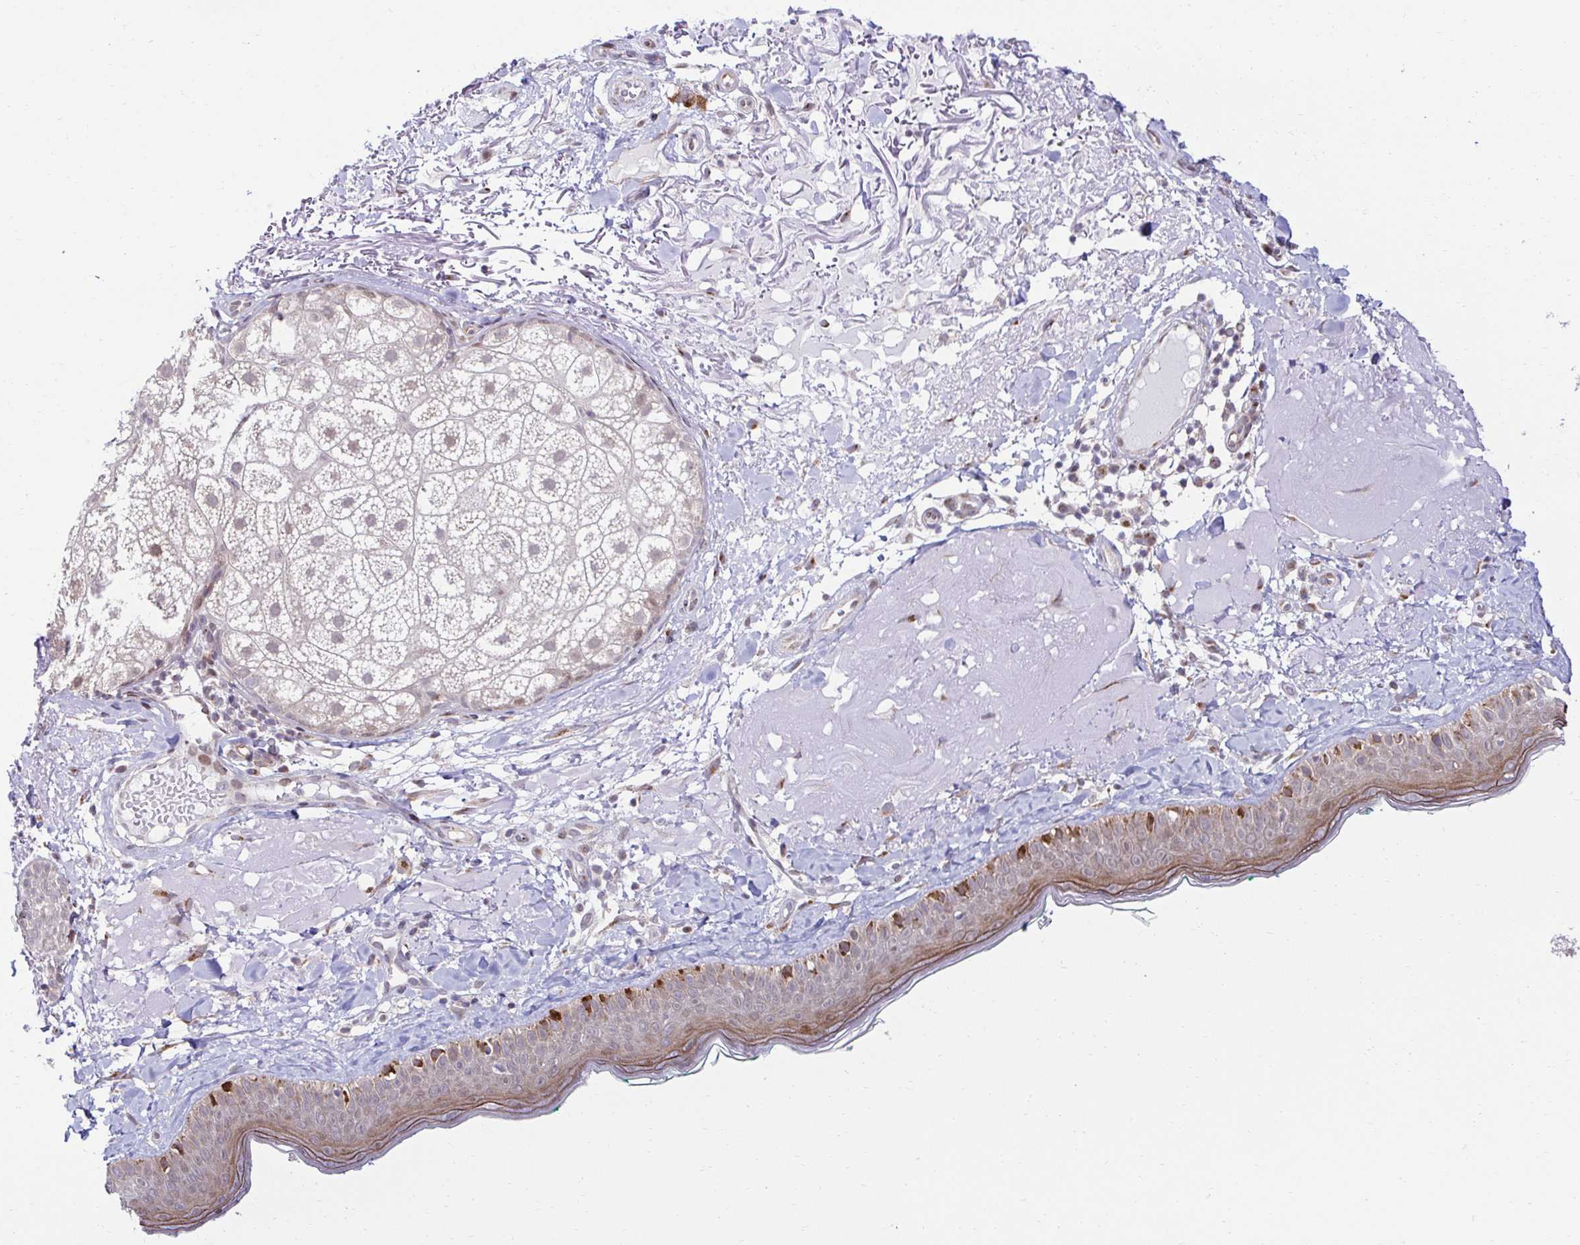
{"staining": {"intensity": "negative", "quantity": "none", "location": "none"}, "tissue": "skin", "cell_type": "Fibroblasts", "image_type": "normal", "snomed": [{"axis": "morphology", "description": "Normal tissue, NOS"}, {"axis": "topography", "description": "Skin"}], "caption": "Immunohistochemistry of normal human skin exhibits no staining in fibroblasts.", "gene": "HPS1", "patient": {"sex": "male", "age": 73}}